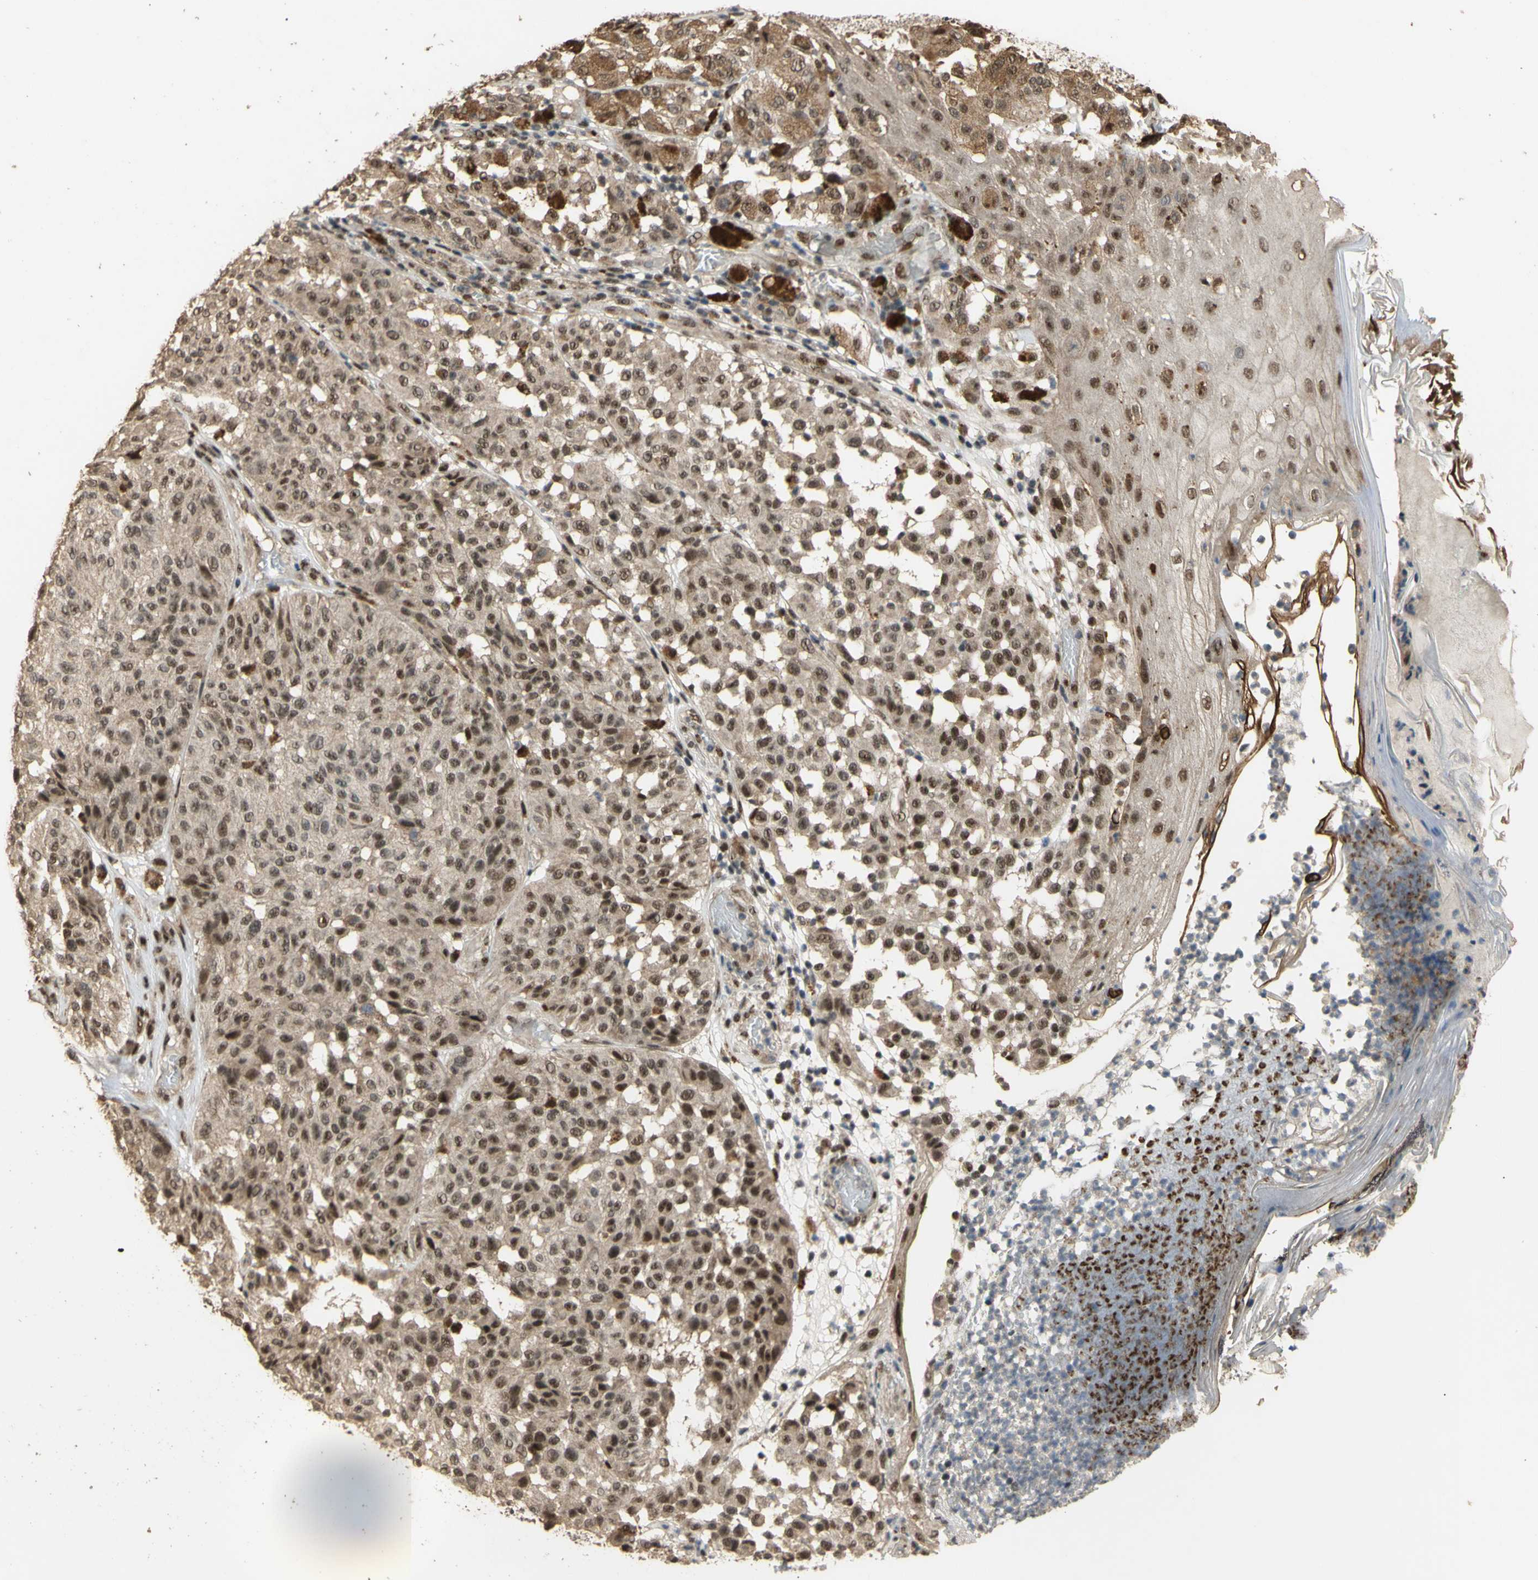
{"staining": {"intensity": "moderate", "quantity": ">75%", "location": "cytoplasmic/membranous,nuclear"}, "tissue": "melanoma", "cell_type": "Tumor cells", "image_type": "cancer", "snomed": [{"axis": "morphology", "description": "Malignant melanoma, NOS"}, {"axis": "topography", "description": "Skin"}], "caption": "DAB immunohistochemical staining of human melanoma reveals moderate cytoplasmic/membranous and nuclear protein positivity in about >75% of tumor cells. Using DAB (brown) and hematoxylin (blue) stains, captured at high magnification using brightfield microscopy.", "gene": "GTF2E2", "patient": {"sex": "female", "age": 46}}